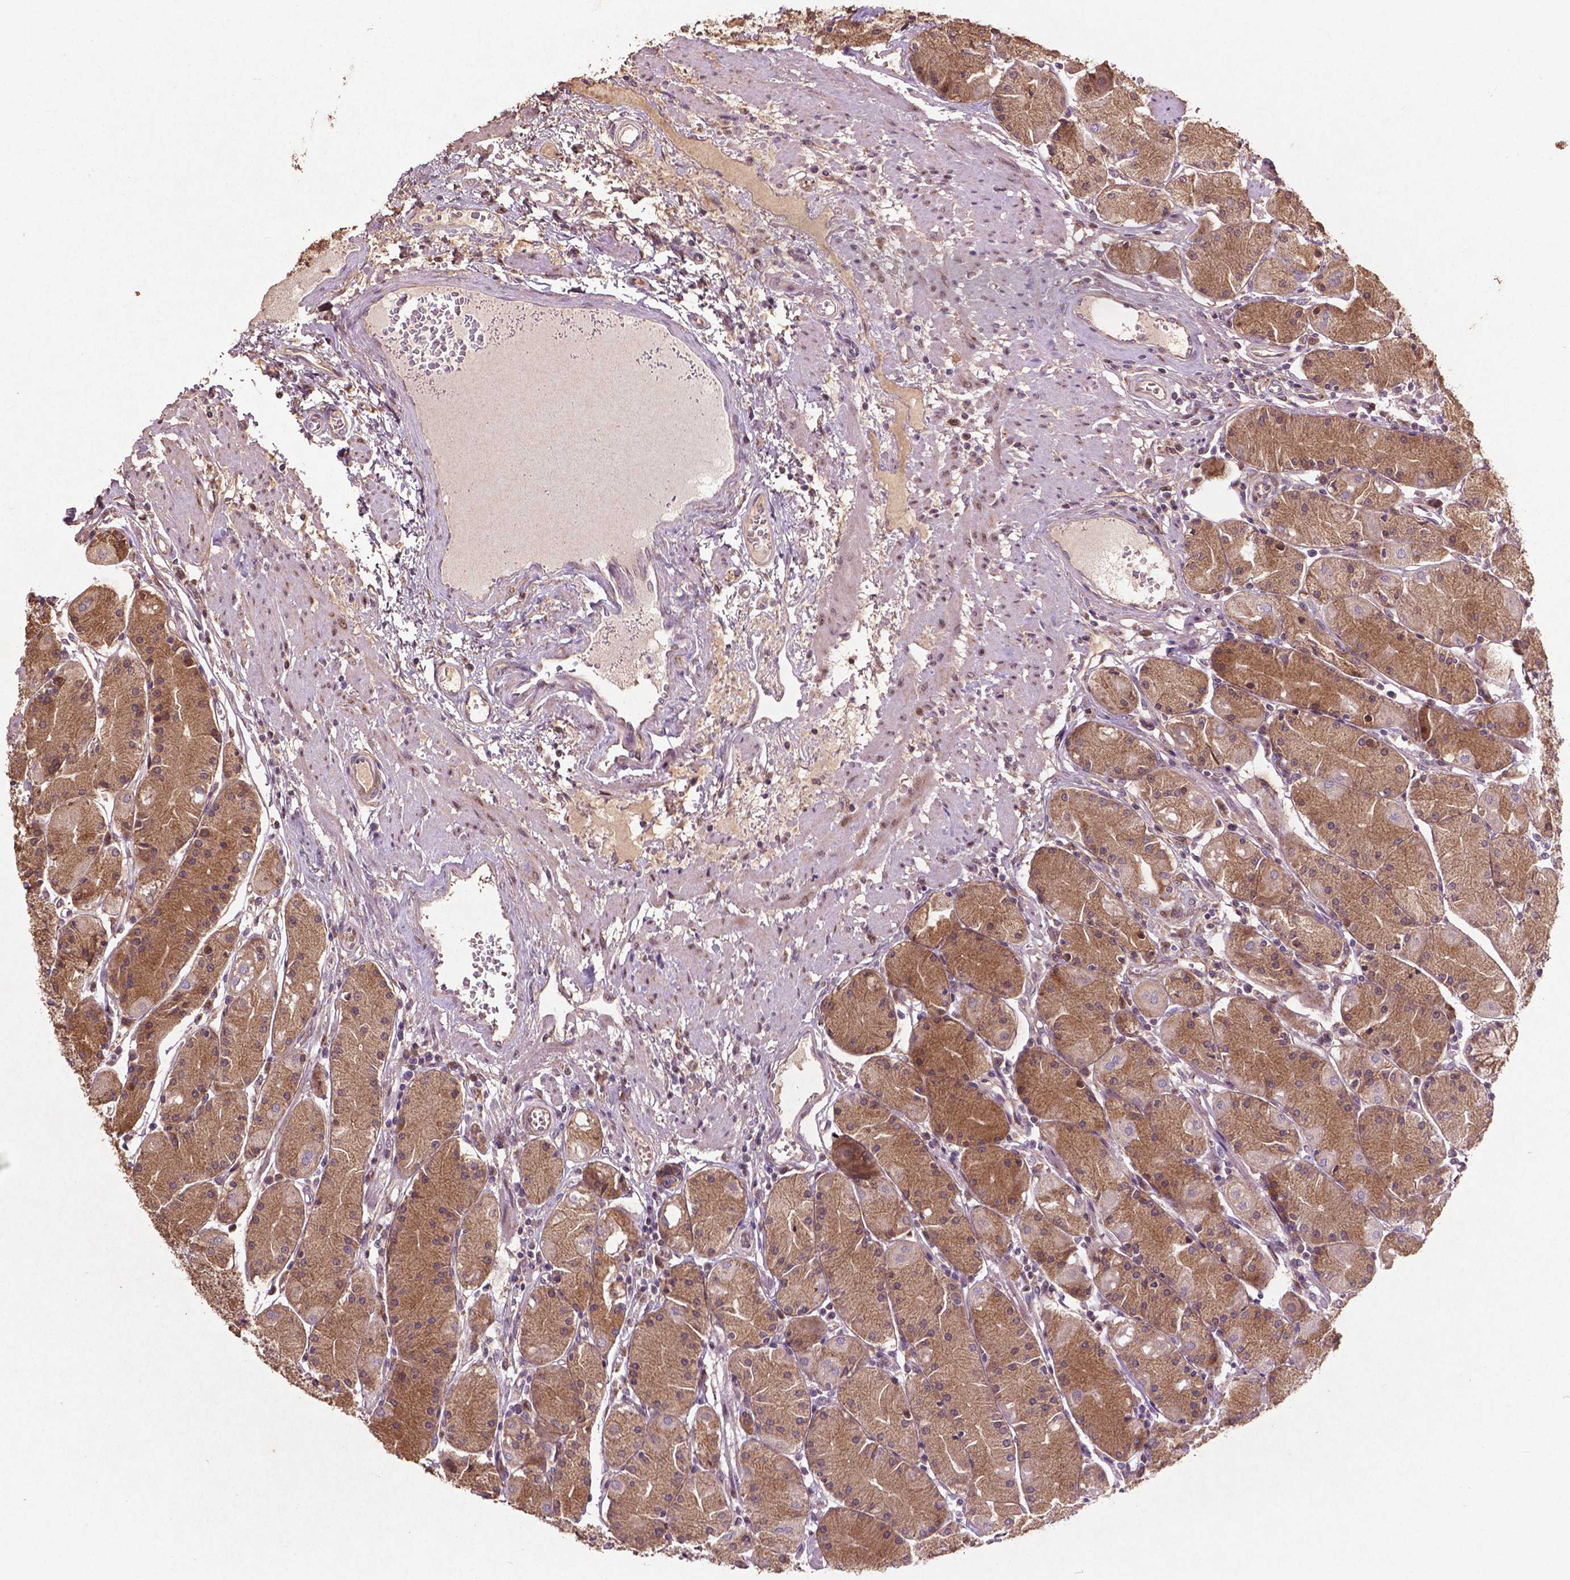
{"staining": {"intensity": "moderate", "quantity": ">75%", "location": "cytoplasmic/membranous"}, "tissue": "stomach", "cell_type": "Glandular cells", "image_type": "normal", "snomed": [{"axis": "morphology", "description": "Normal tissue, NOS"}, {"axis": "topography", "description": "Stomach, upper"}], "caption": "An immunohistochemistry photomicrograph of normal tissue is shown. Protein staining in brown highlights moderate cytoplasmic/membranous positivity in stomach within glandular cells.", "gene": "MBTPS1", "patient": {"sex": "male", "age": 69}}